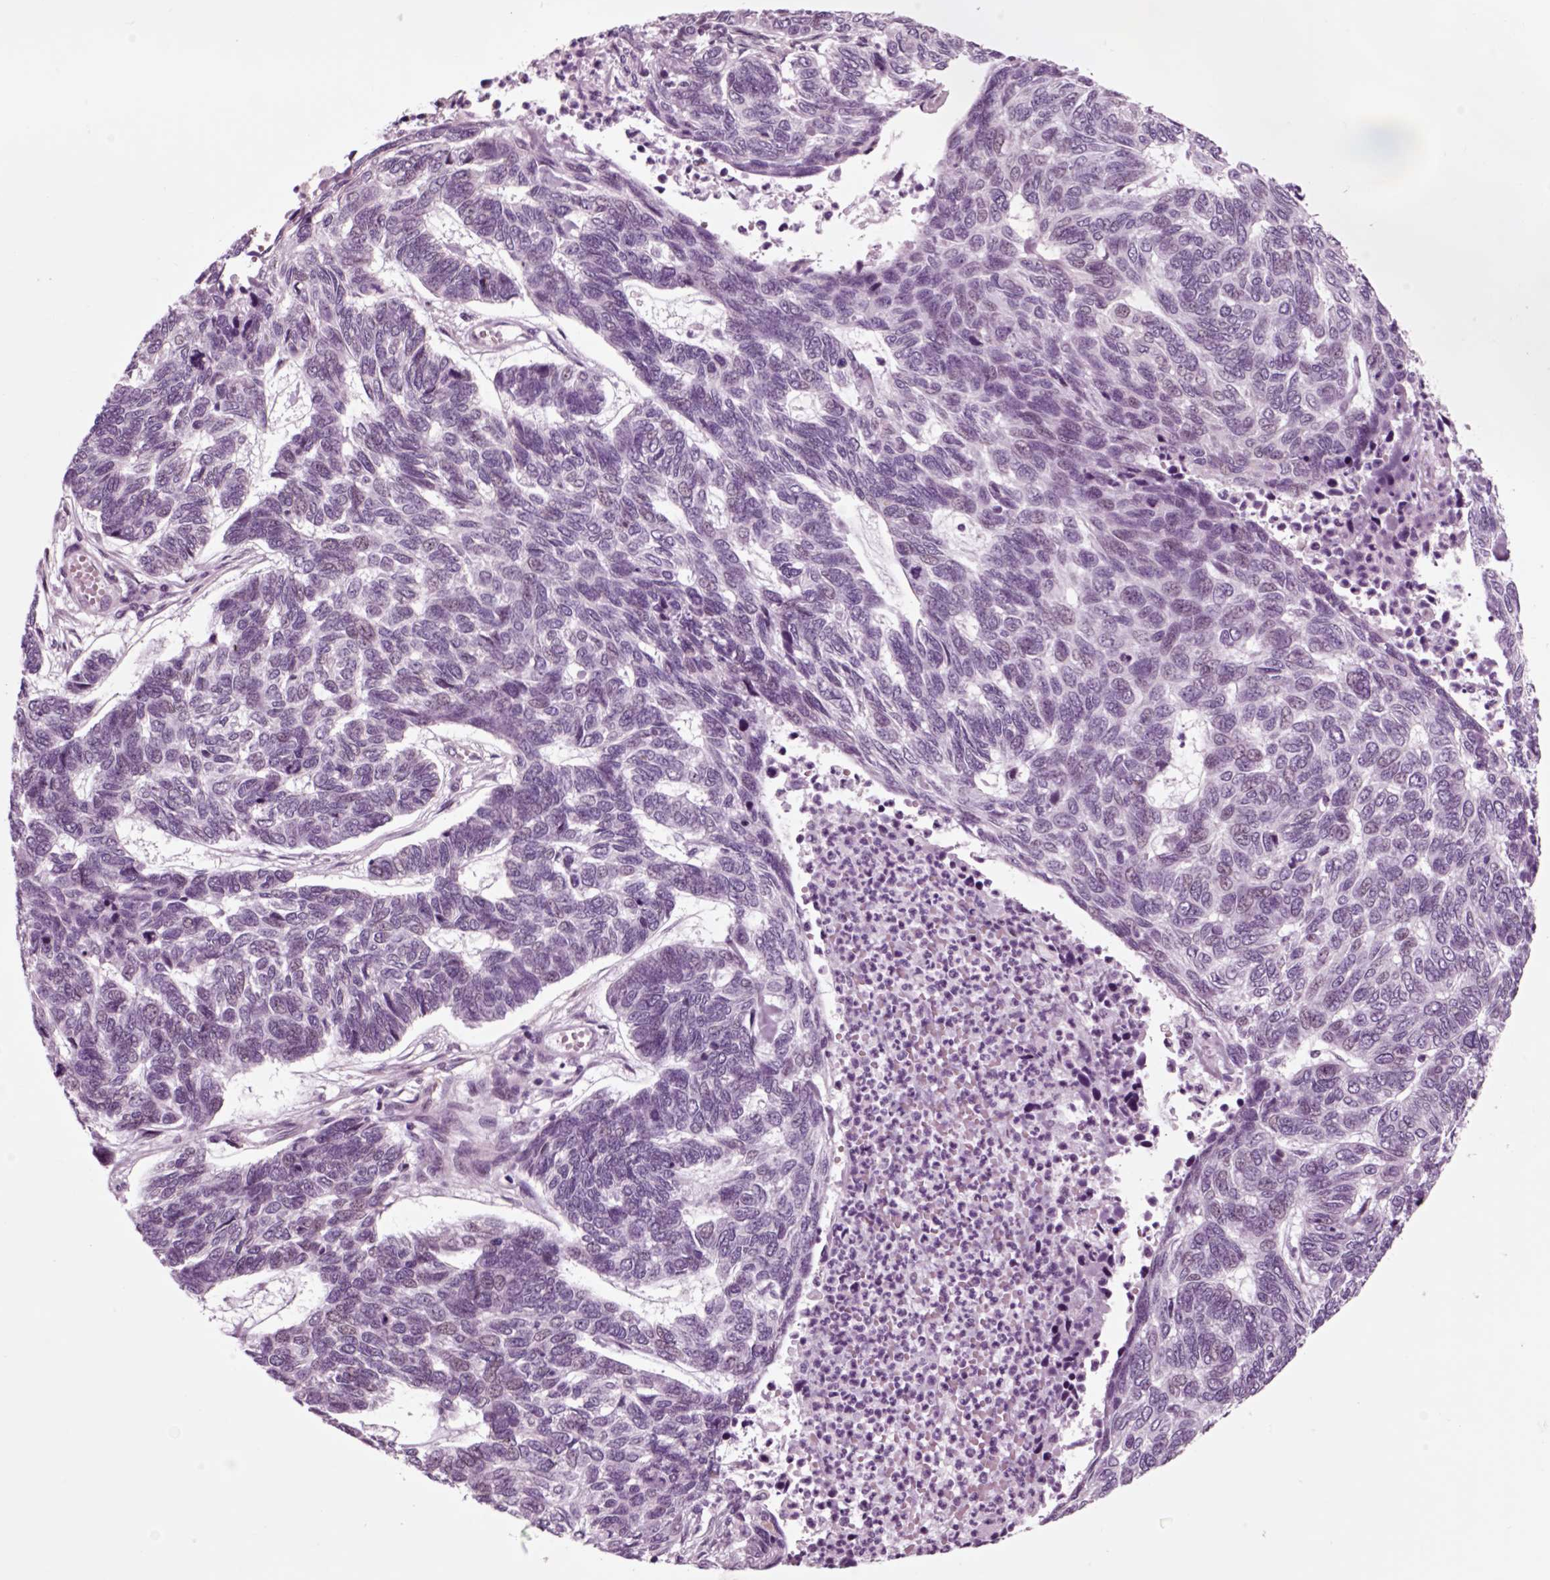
{"staining": {"intensity": "negative", "quantity": "none", "location": "none"}, "tissue": "skin cancer", "cell_type": "Tumor cells", "image_type": "cancer", "snomed": [{"axis": "morphology", "description": "Basal cell carcinoma"}, {"axis": "topography", "description": "Skin"}], "caption": "A micrograph of skin cancer stained for a protein exhibits no brown staining in tumor cells. (Brightfield microscopy of DAB immunohistochemistry at high magnification).", "gene": "CHGB", "patient": {"sex": "female", "age": 65}}